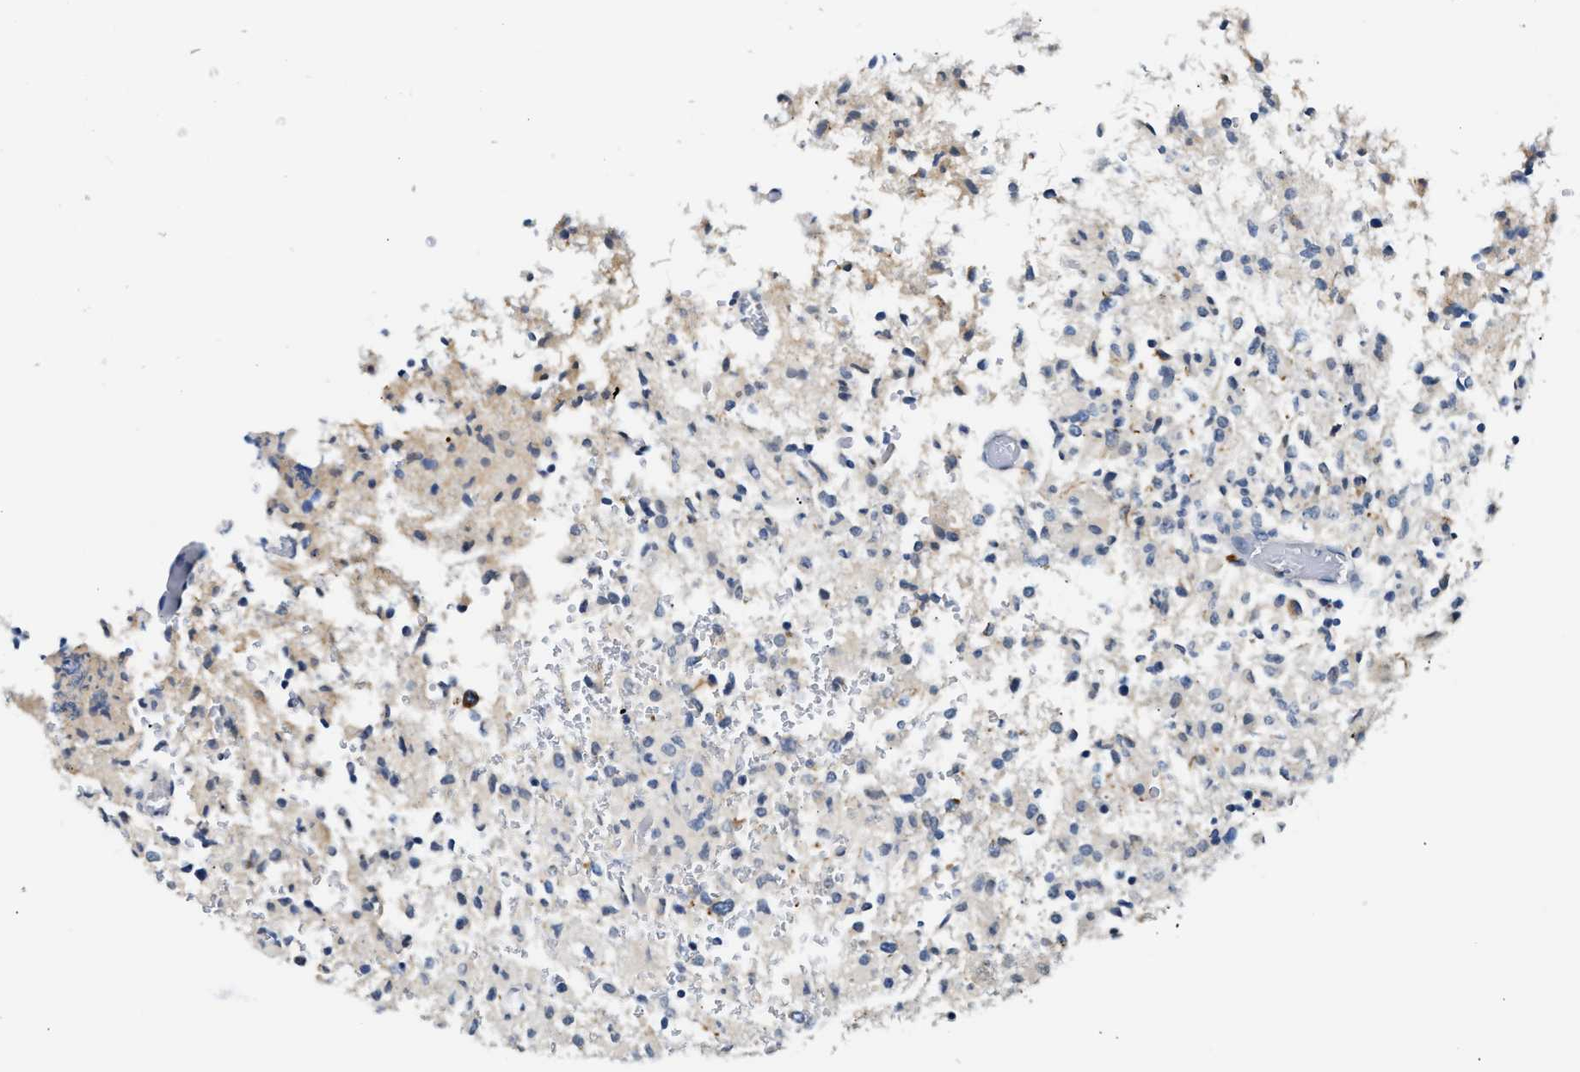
{"staining": {"intensity": "negative", "quantity": "none", "location": "none"}, "tissue": "glioma", "cell_type": "Tumor cells", "image_type": "cancer", "snomed": [{"axis": "morphology", "description": "Glioma, malignant, High grade"}, {"axis": "topography", "description": "Brain"}], "caption": "High magnification brightfield microscopy of glioma stained with DAB (3,3'-diaminobenzidine) (brown) and counterstained with hematoxylin (blue): tumor cells show no significant positivity.", "gene": "MED22", "patient": {"sex": "female", "age": 57}}